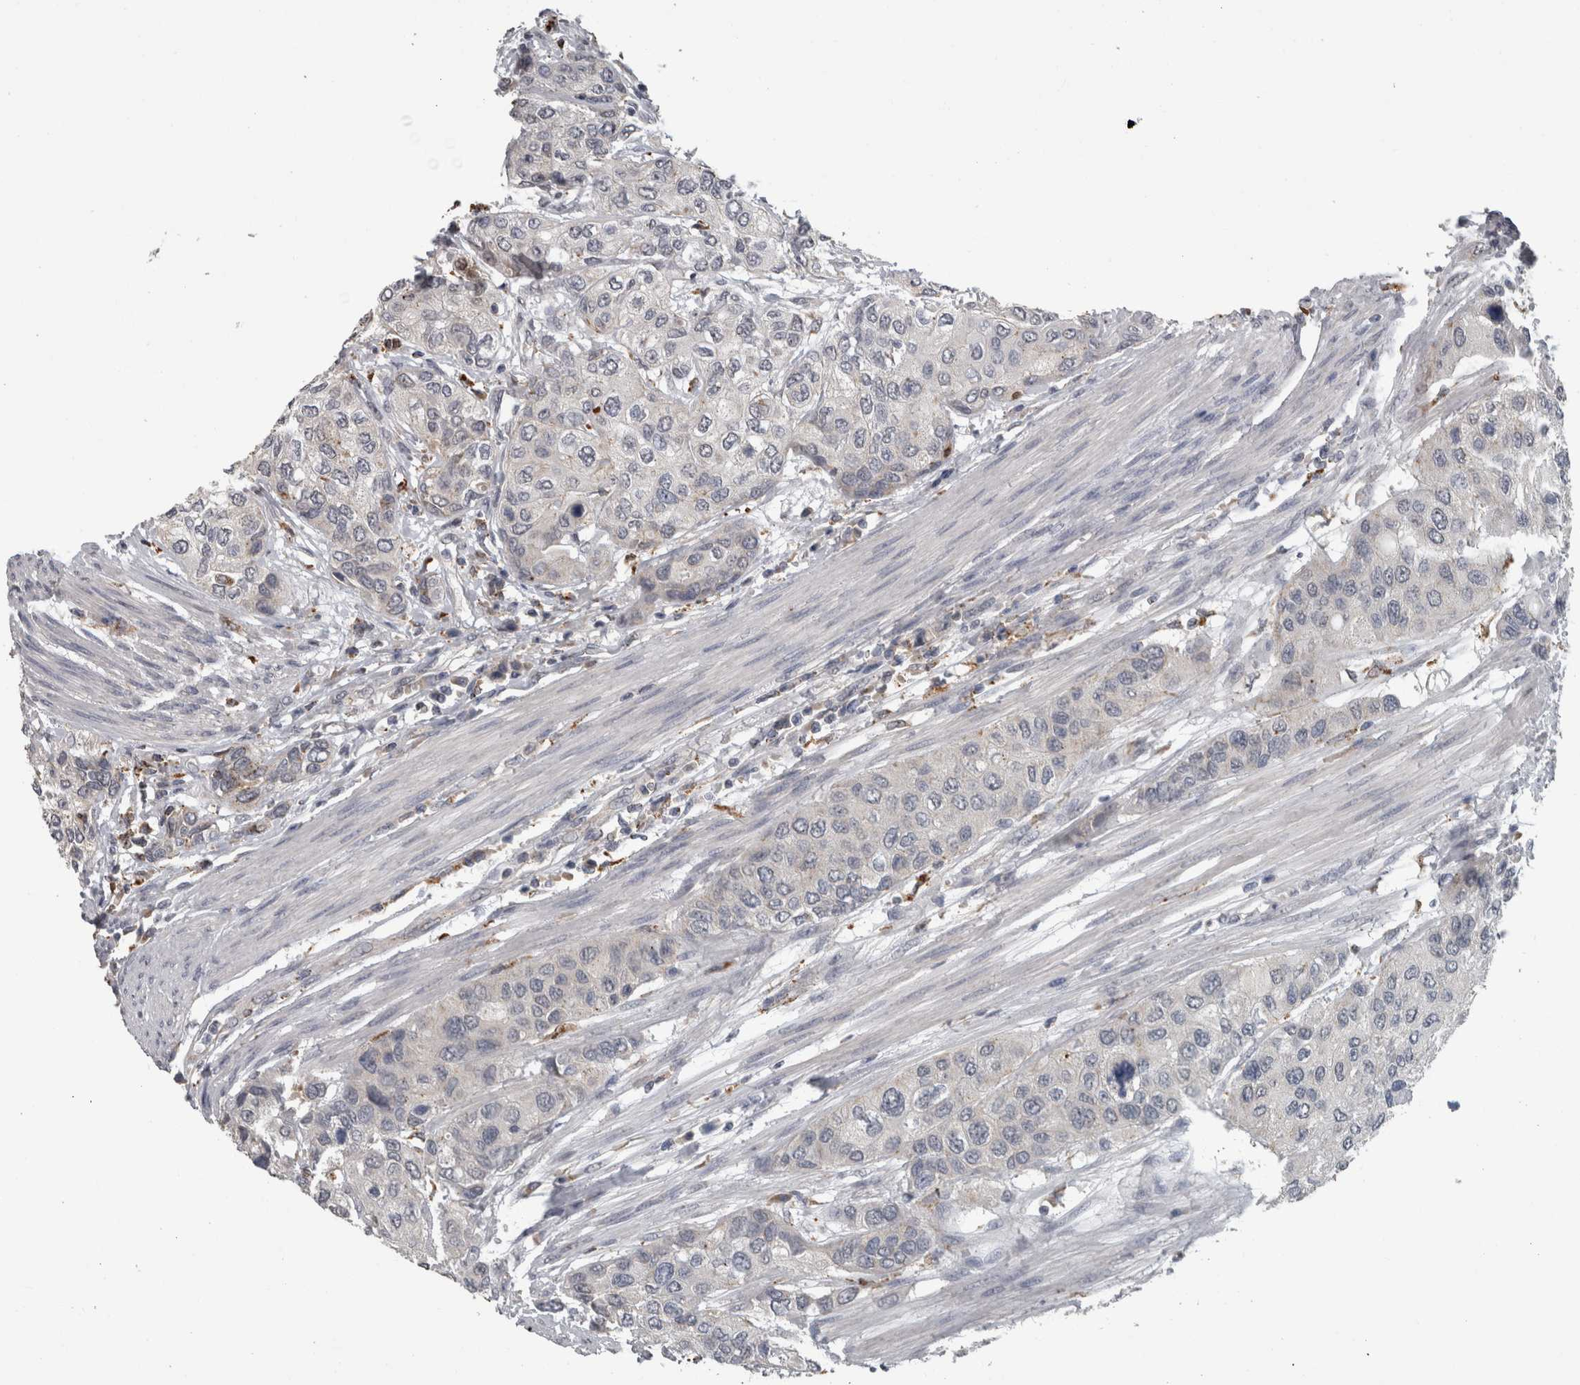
{"staining": {"intensity": "negative", "quantity": "none", "location": "none"}, "tissue": "urothelial cancer", "cell_type": "Tumor cells", "image_type": "cancer", "snomed": [{"axis": "morphology", "description": "Urothelial carcinoma, High grade"}, {"axis": "topography", "description": "Urinary bladder"}], "caption": "Photomicrograph shows no significant protein expression in tumor cells of urothelial carcinoma (high-grade).", "gene": "NAAA", "patient": {"sex": "female", "age": 56}}